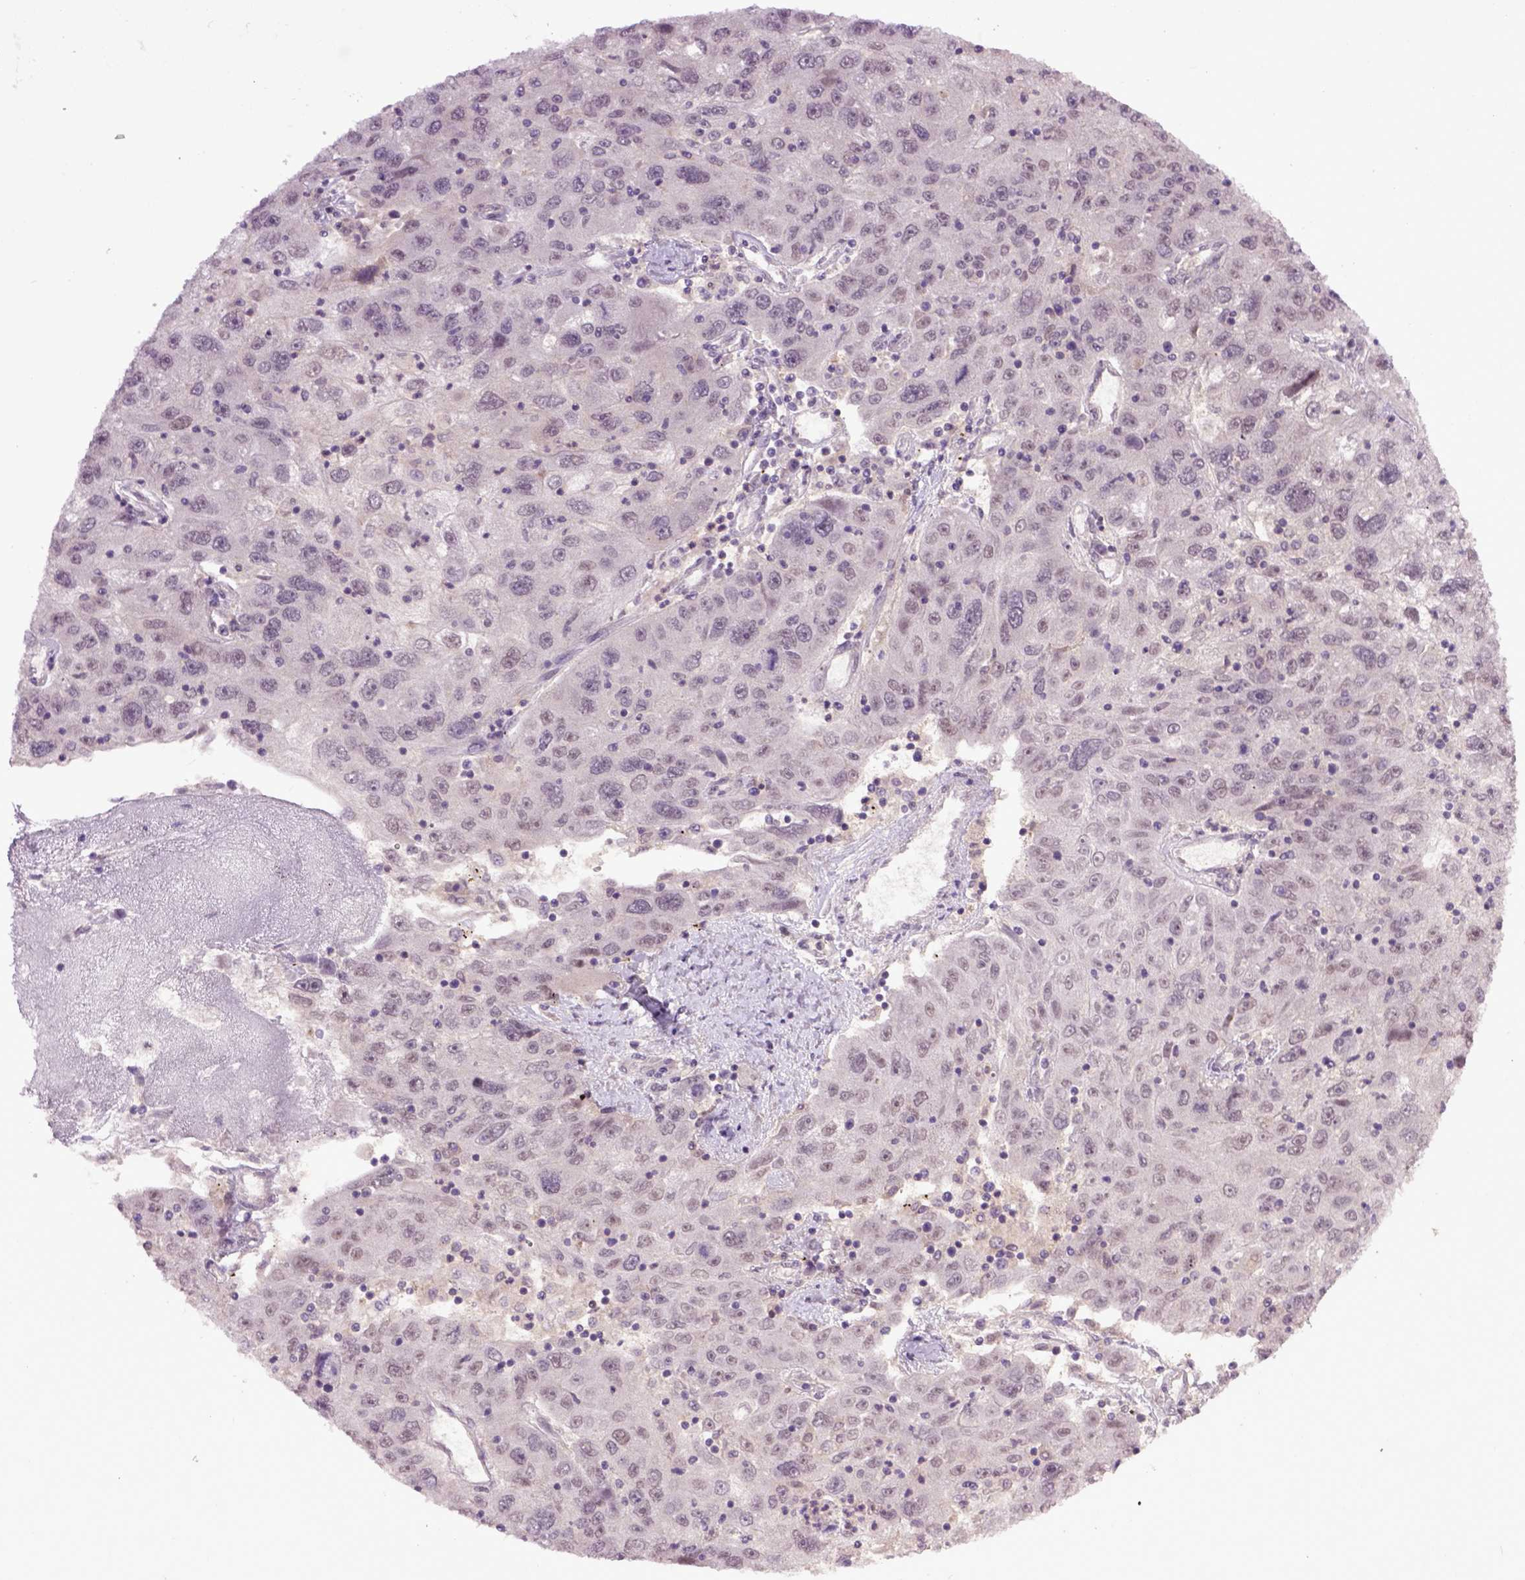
{"staining": {"intensity": "weak", "quantity": "<25%", "location": "nuclear"}, "tissue": "stomach cancer", "cell_type": "Tumor cells", "image_type": "cancer", "snomed": [{"axis": "morphology", "description": "Adenocarcinoma, NOS"}, {"axis": "topography", "description": "Stomach"}], "caption": "The IHC histopathology image has no significant expression in tumor cells of stomach cancer tissue. Brightfield microscopy of IHC stained with DAB (brown) and hematoxylin (blue), captured at high magnification.", "gene": "RAB43", "patient": {"sex": "male", "age": 56}}